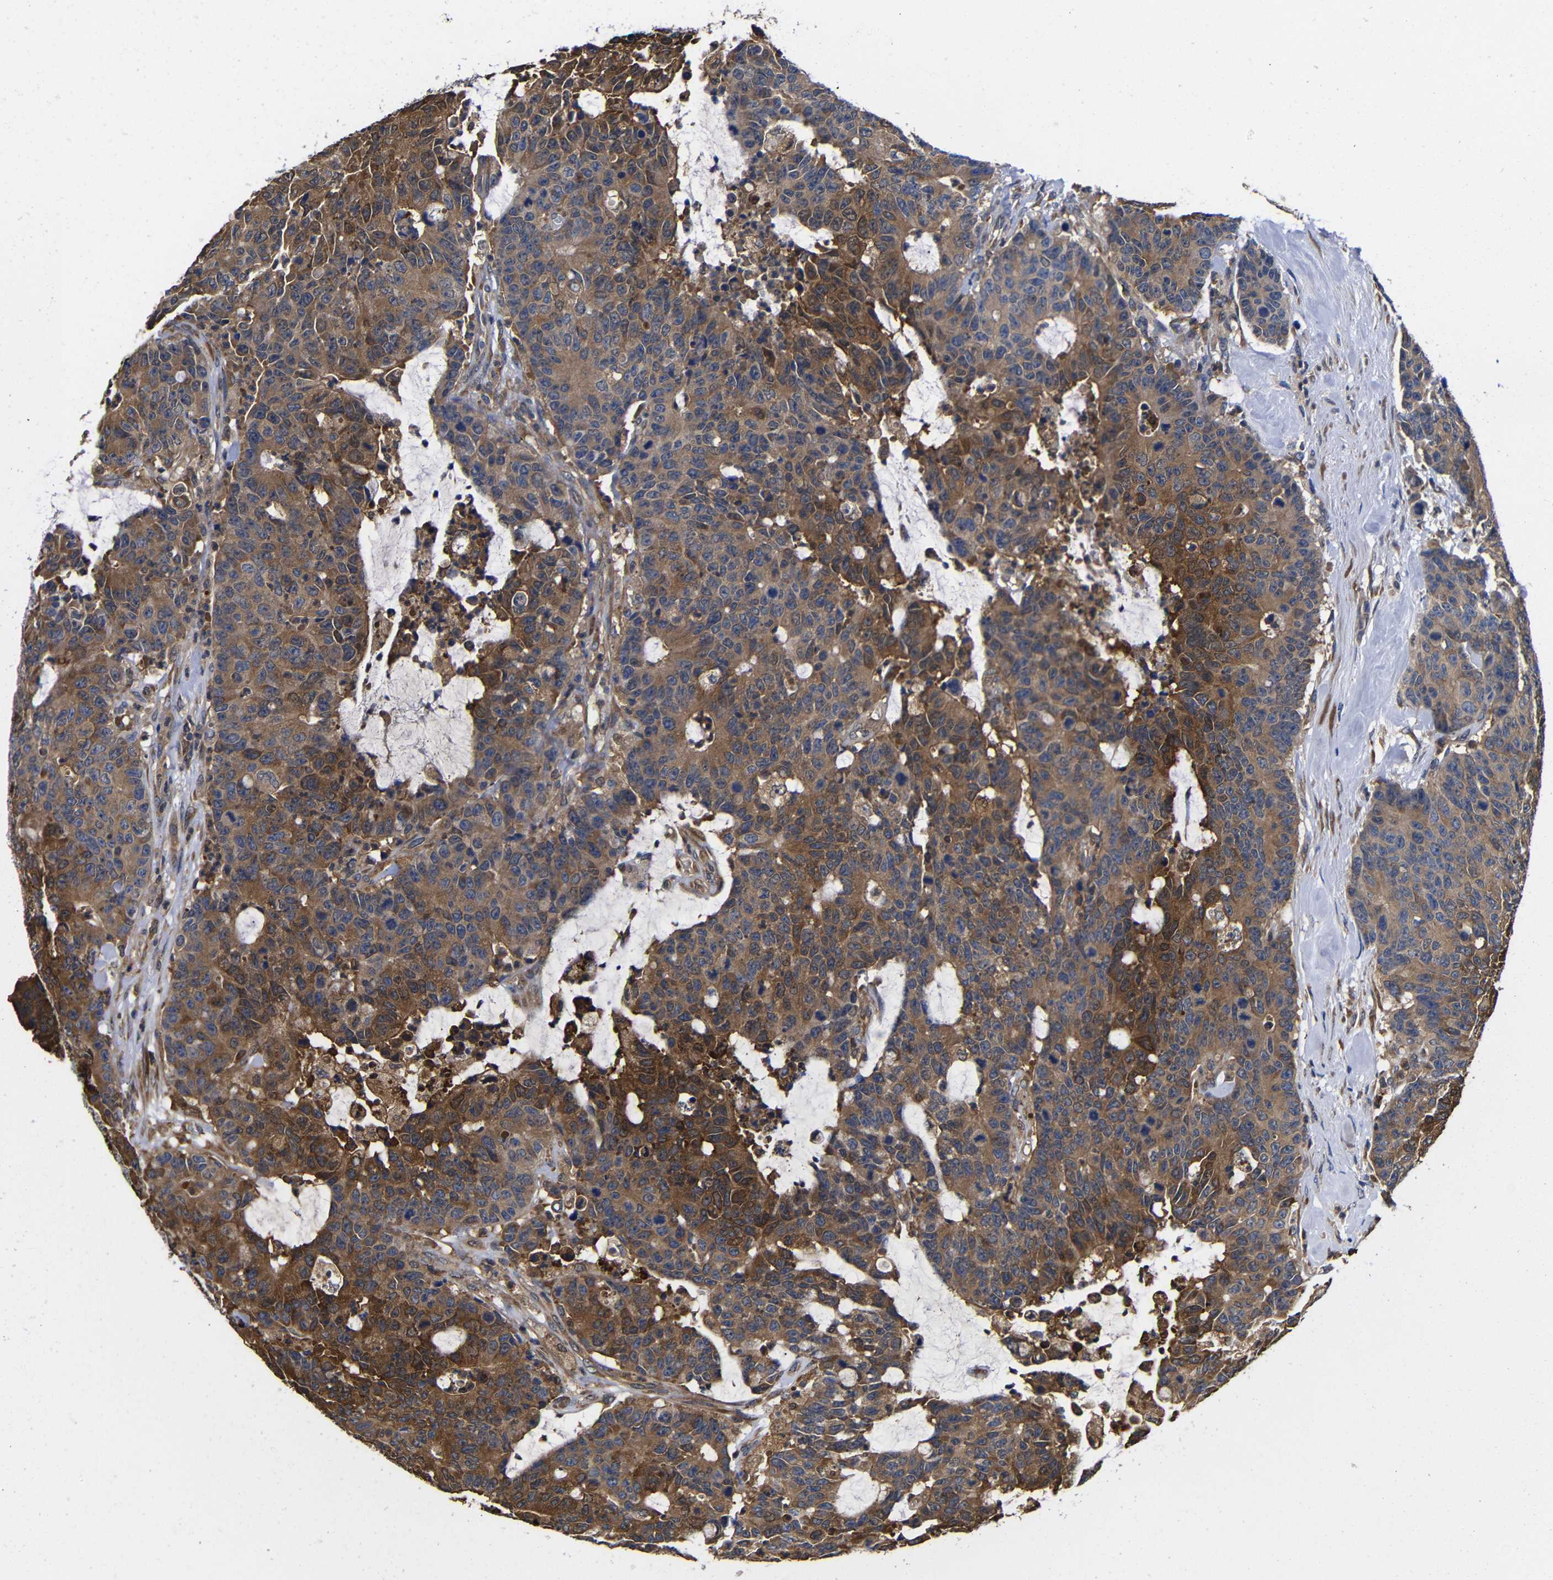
{"staining": {"intensity": "moderate", "quantity": ">75%", "location": "cytoplasmic/membranous"}, "tissue": "colorectal cancer", "cell_type": "Tumor cells", "image_type": "cancer", "snomed": [{"axis": "morphology", "description": "Adenocarcinoma, NOS"}, {"axis": "topography", "description": "Colon"}], "caption": "Colorectal cancer (adenocarcinoma) stained with a brown dye displays moderate cytoplasmic/membranous positive staining in approximately >75% of tumor cells.", "gene": "LRRCC1", "patient": {"sex": "female", "age": 86}}